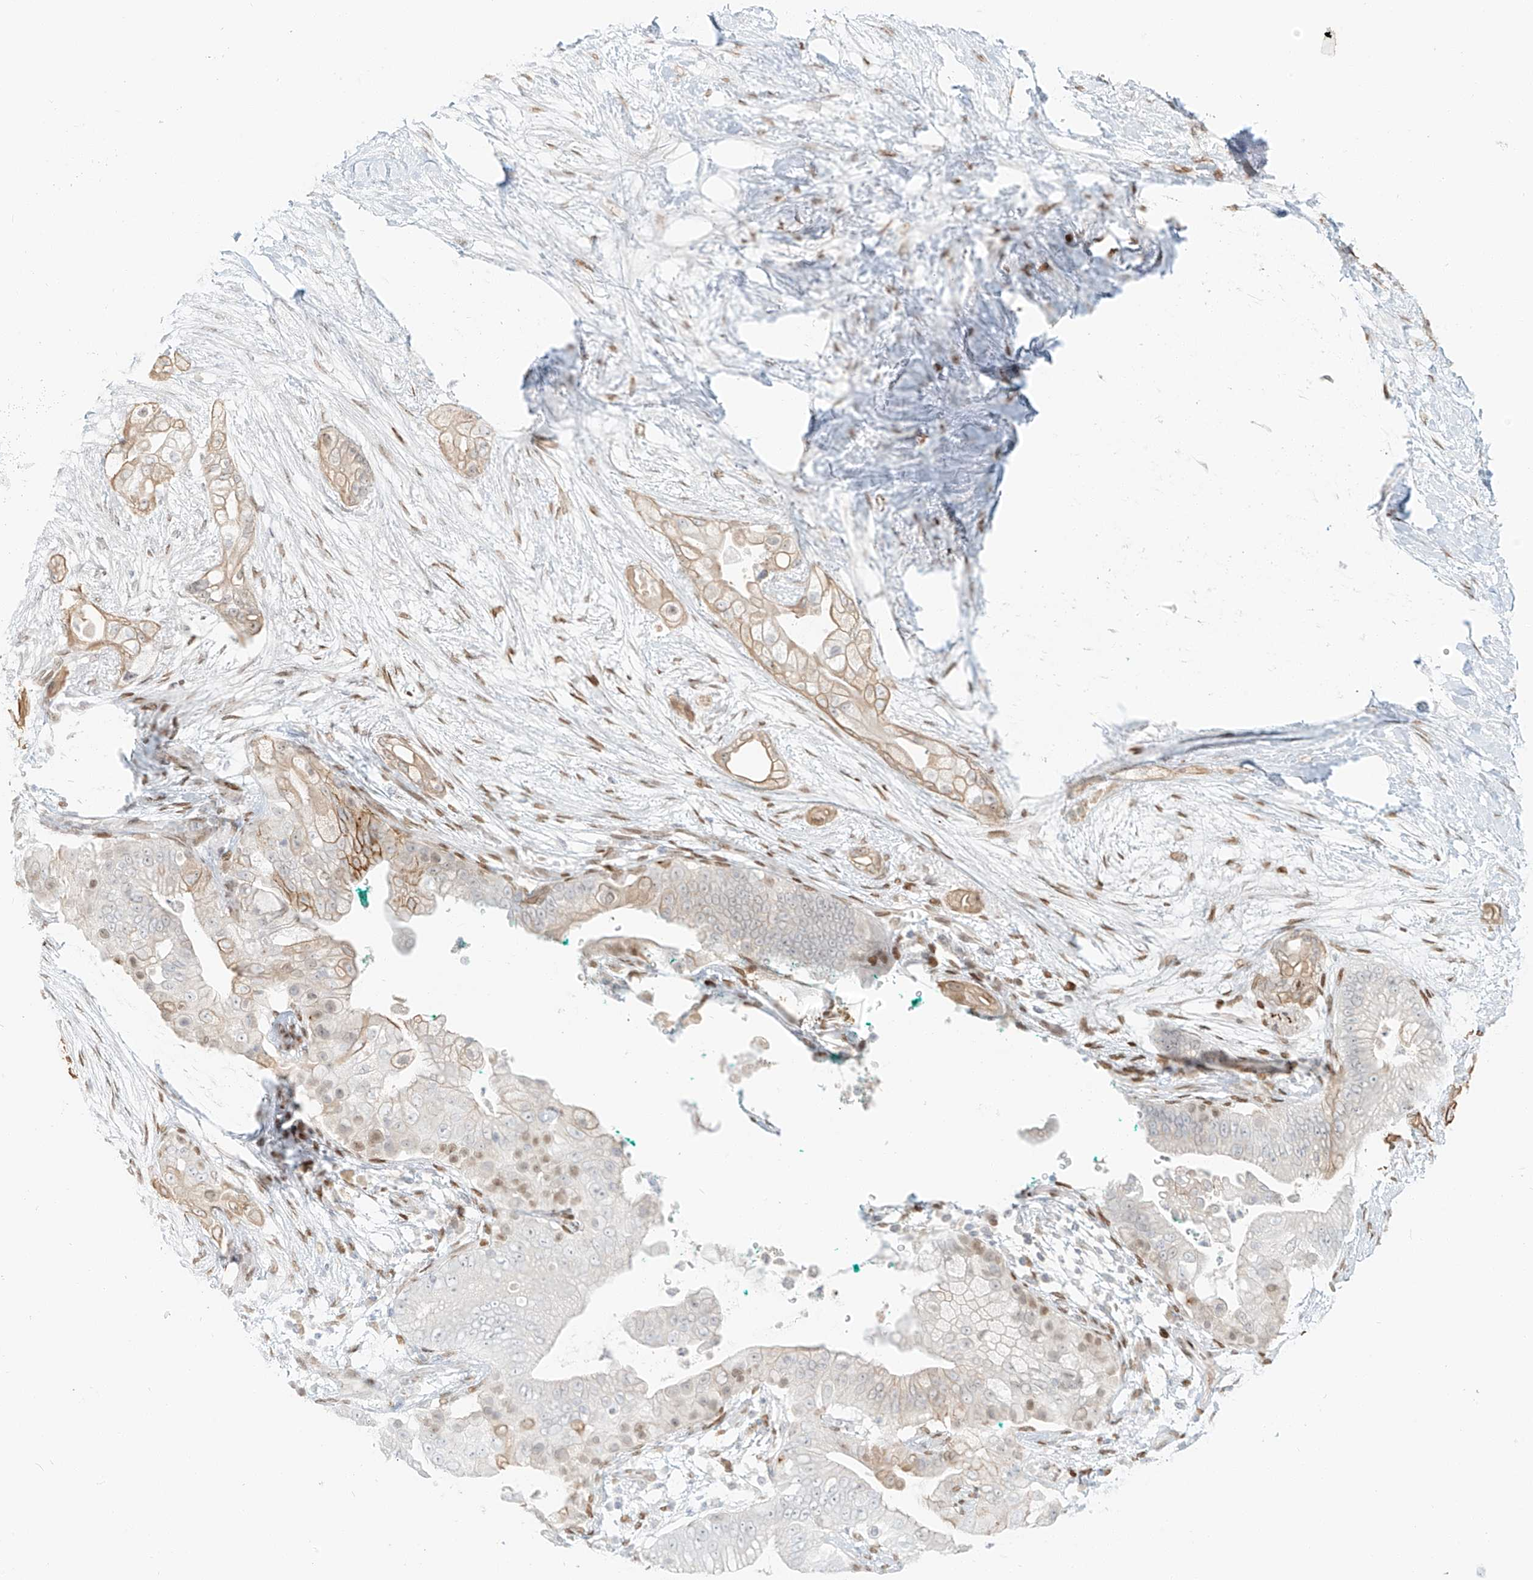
{"staining": {"intensity": "weak", "quantity": "25%-75%", "location": "cytoplasmic/membranous"}, "tissue": "pancreatic cancer", "cell_type": "Tumor cells", "image_type": "cancer", "snomed": [{"axis": "morphology", "description": "Adenocarcinoma, NOS"}, {"axis": "topography", "description": "Pancreas"}], "caption": "Immunohistochemistry of pancreatic cancer (adenocarcinoma) demonstrates low levels of weak cytoplasmic/membranous expression in about 25%-75% of tumor cells.", "gene": "ZNF774", "patient": {"sex": "male", "age": 53}}